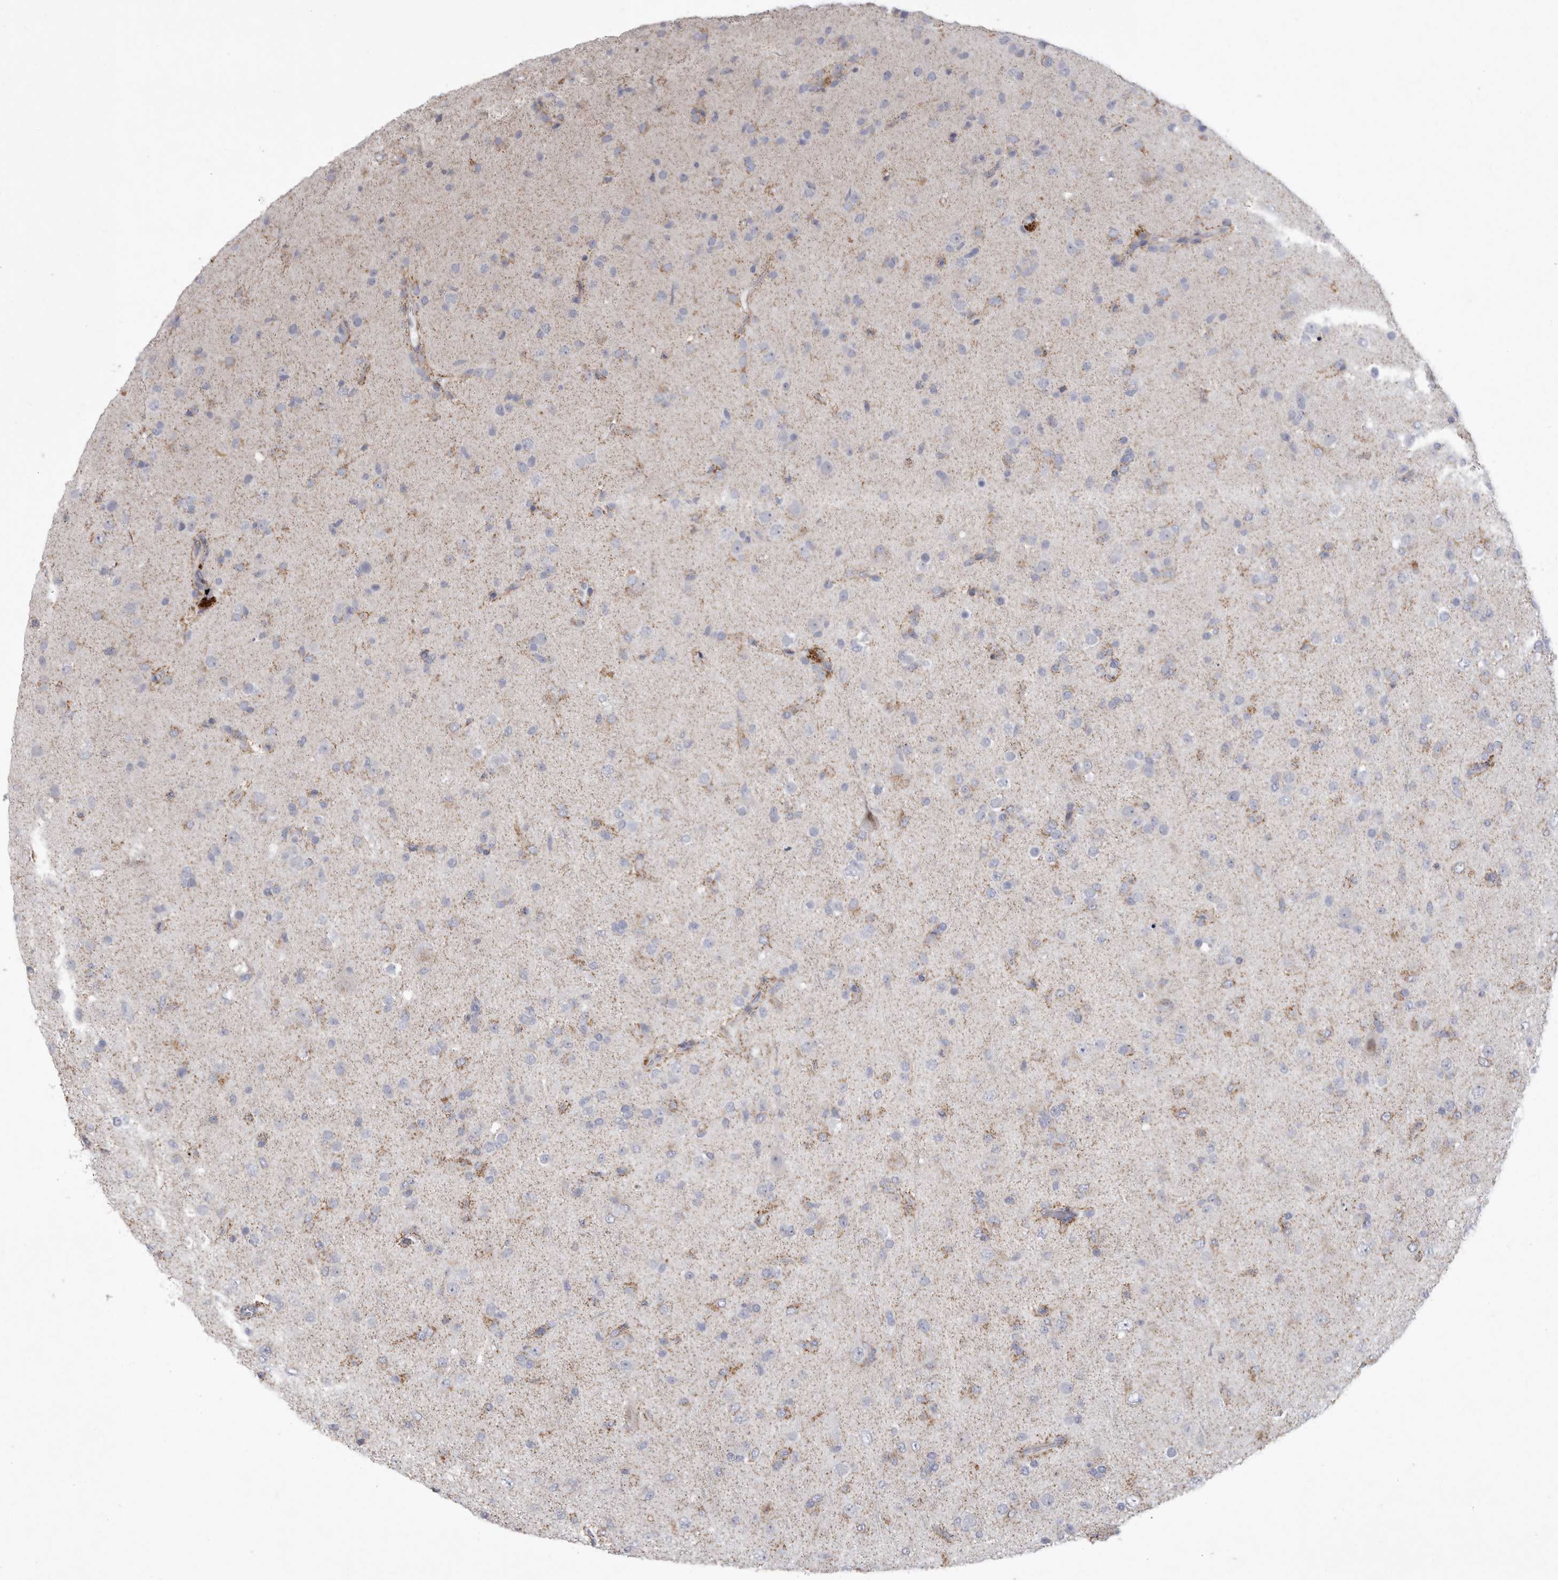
{"staining": {"intensity": "negative", "quantity": "none", "location": "none"}, "tissue": "glioma", "cell_type": "Tumor cells", "image_type": "cancer", "snomed": [{"axis": "morphology", "description": "Glioma, malignant, Low grade"}, {"axis": "topography", "description": "Brain"}], "caption": "Photomicrograph shows no significant protein expression in tumor cells of glioma. (Immunohistochemistry (ihc), brightfield microscopy, high magnification).", "gene": "MPZL1", "patient": {"sex": "male", "age": 65}}